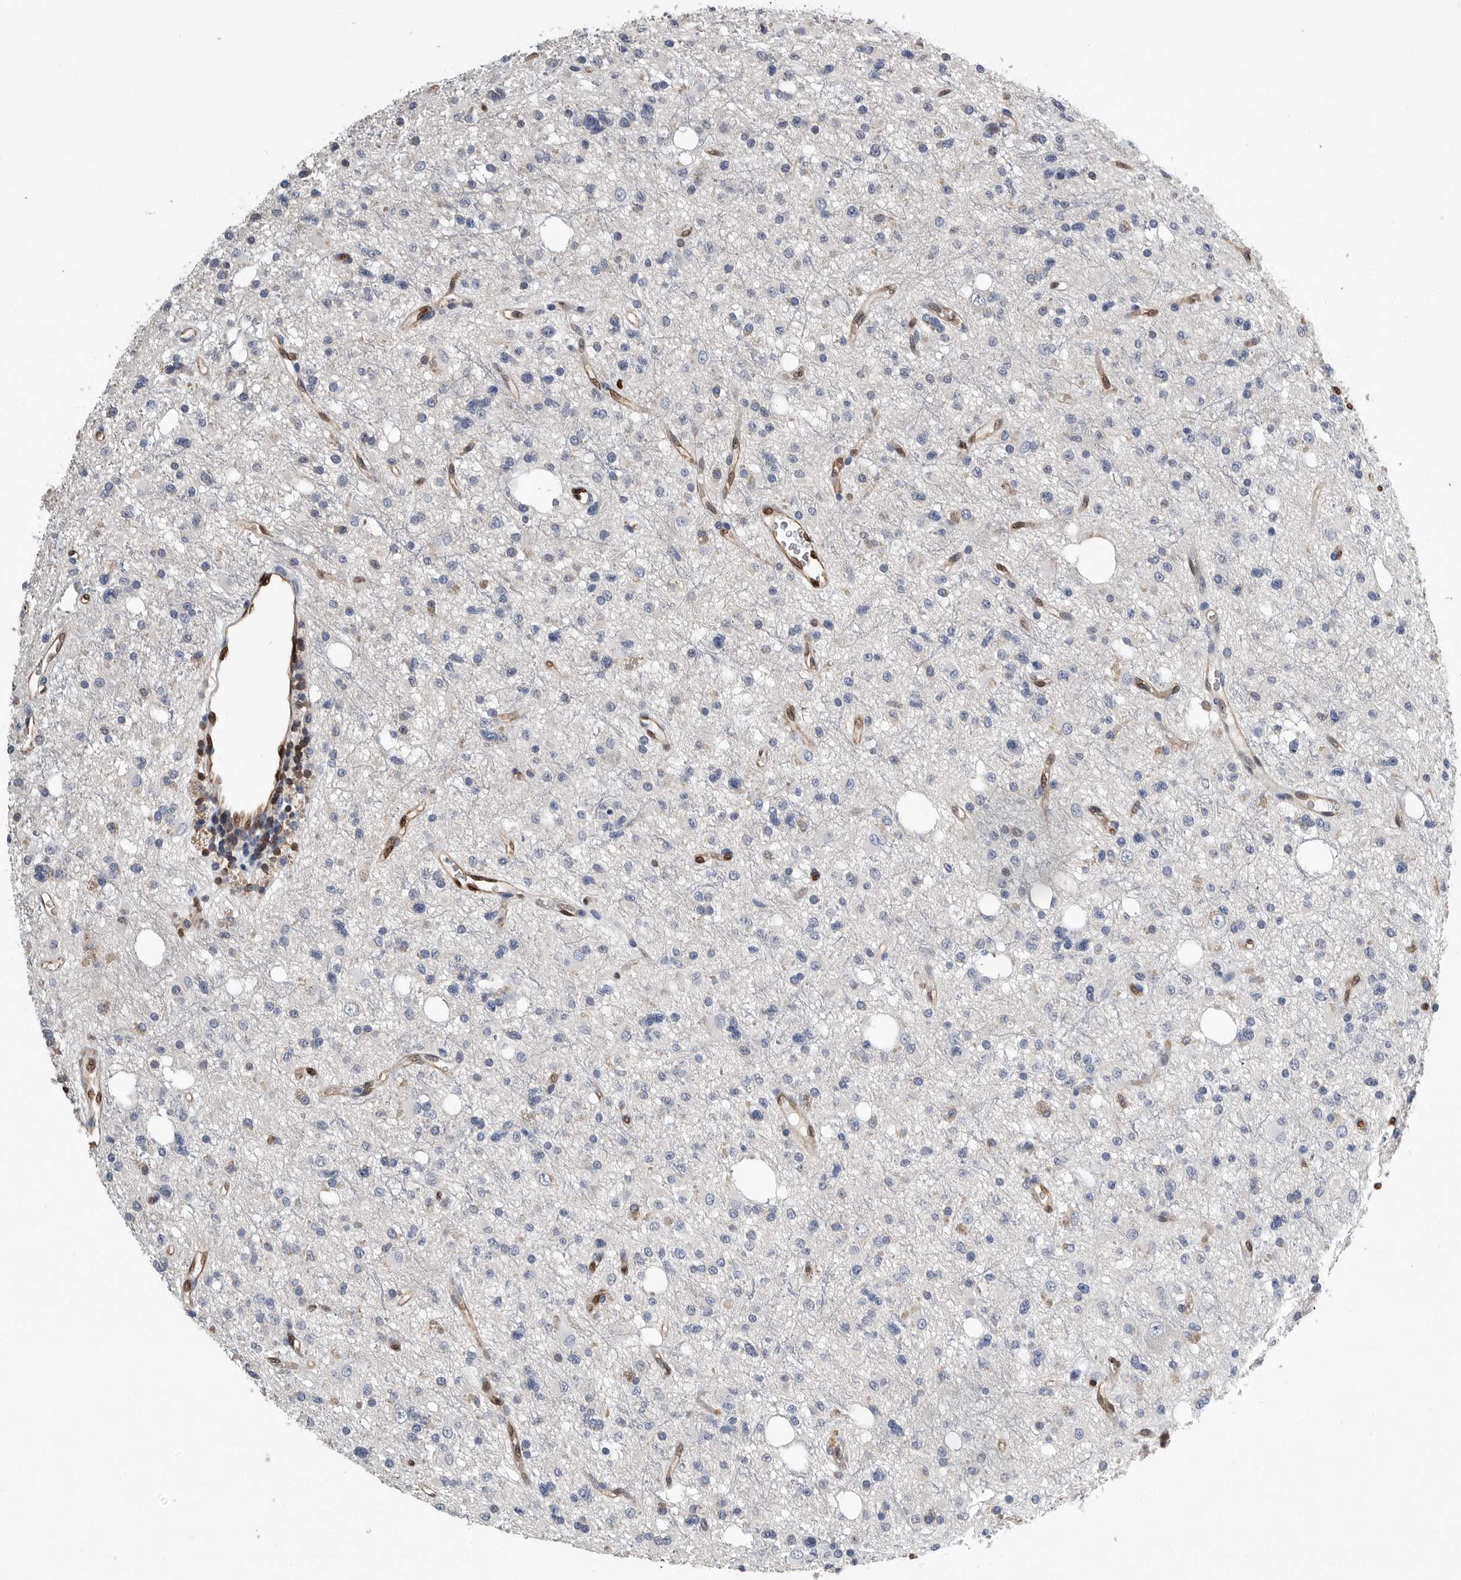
{"staining": {"intensity": "negative", "quantity": "none", "location": "none"}, "tissue": "glioma", "cell_type": "Tumor cells", "image_type": "cancer", "snomed": [{"axis": "morphology", "description": "Glioma, malignant, High grade"}, {"axis": "topography", "description": "Brain"}], "caption": "The histopathology image displays no staining of tumor cells in glioma.", "gene": "PDCD4", "patient": {"sex": "female", "age": 62}}